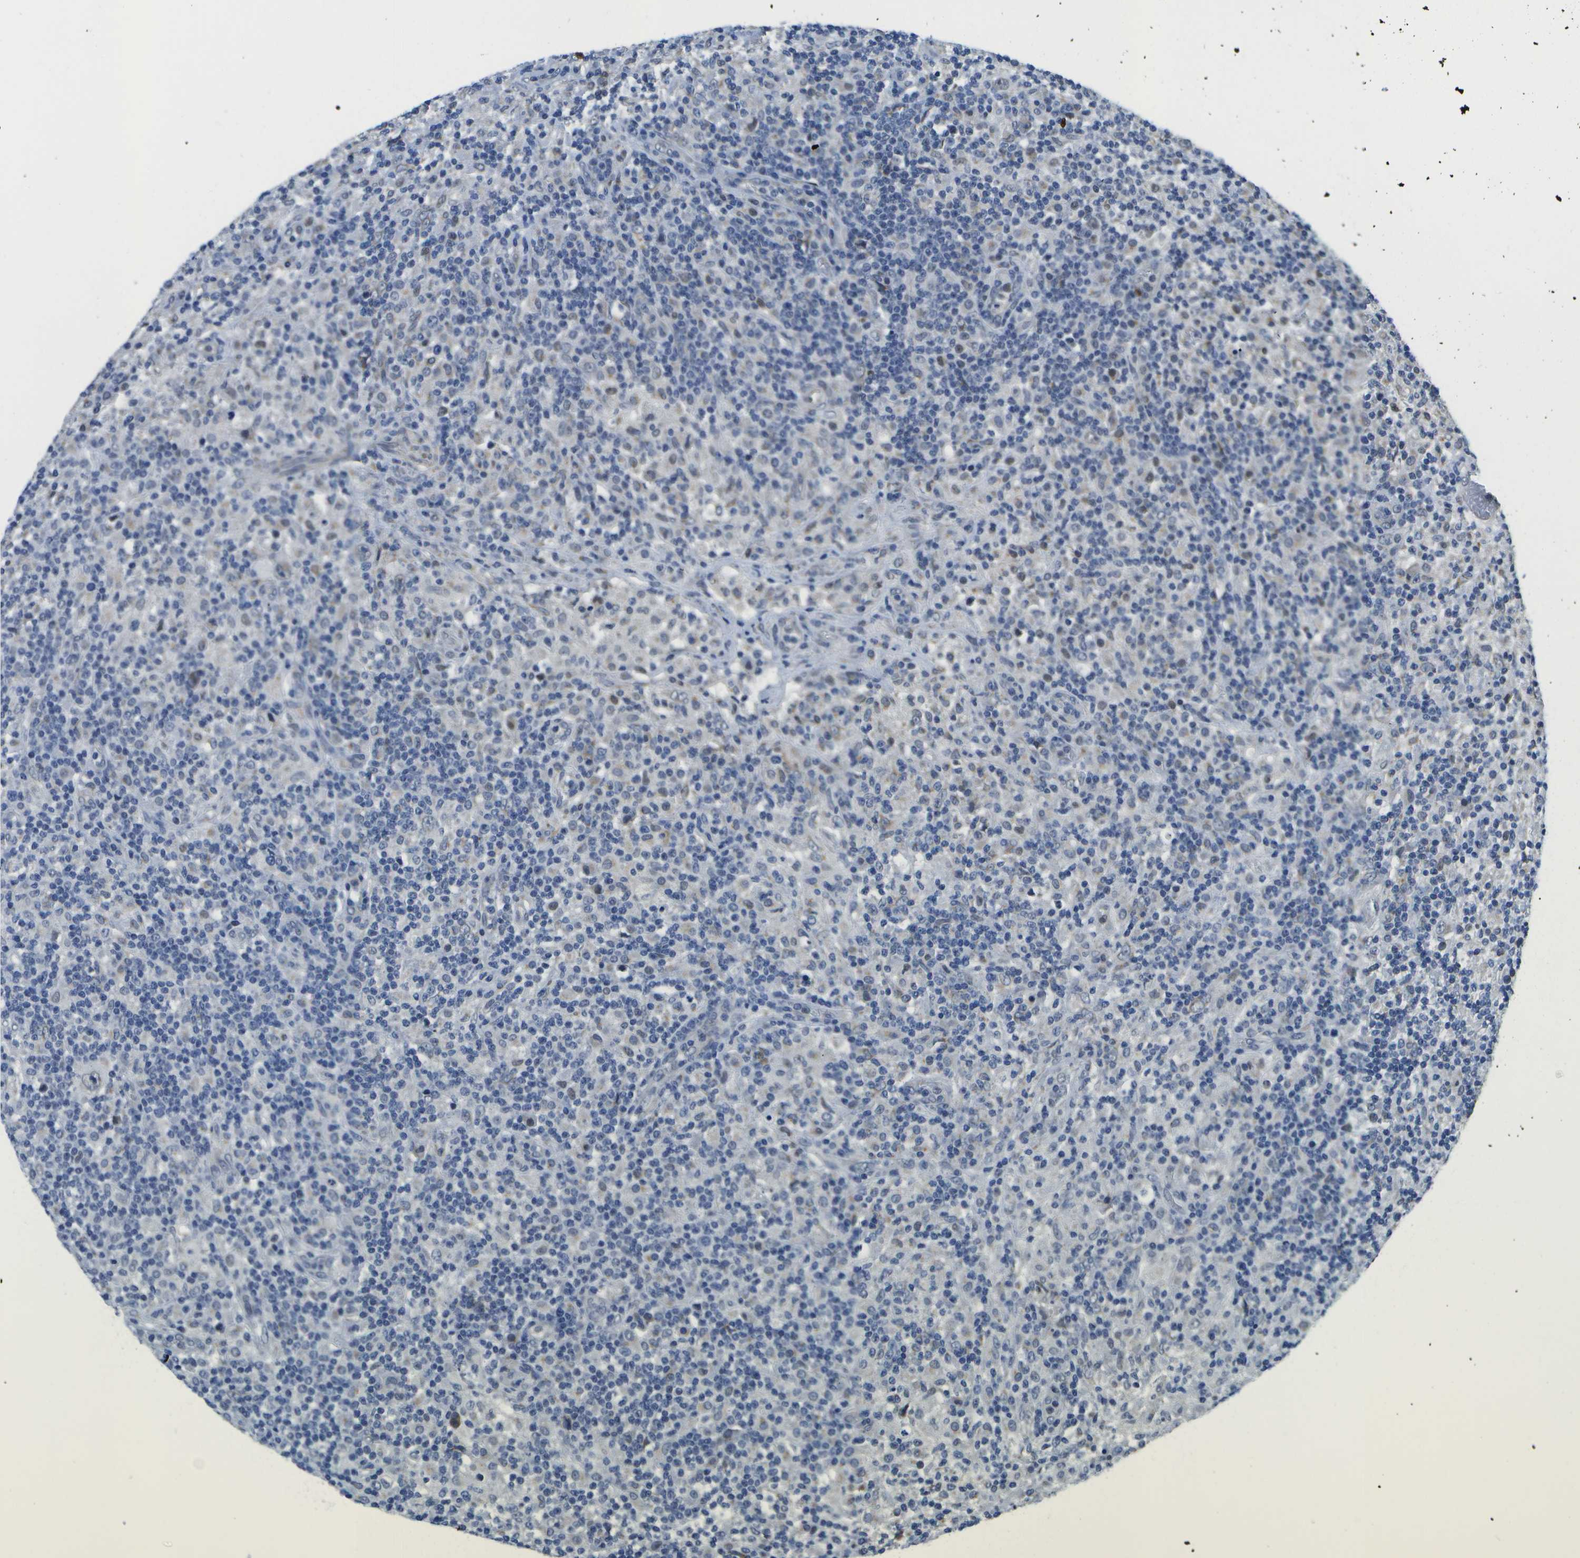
{"staining": {"intensity": "weak", "quantity": "<25%", "location": "cytoplasmic/membranous,nuclear"}, "tissue": "lymphoma", "cell_type": "Tumor cells", "image_type": "cancer", "snomed": [{"axis": "morphology", "description": "Hodgkin's disease, NOS"}, {"axis": "topography", "description": "Lymph node"}], "caption": "An IHC histopathology image of lymphoma is shown. There is no staining in tumor cells of lymphoma.", "gene": "DSE", "patient": {"sex": "male", "age": 70}}